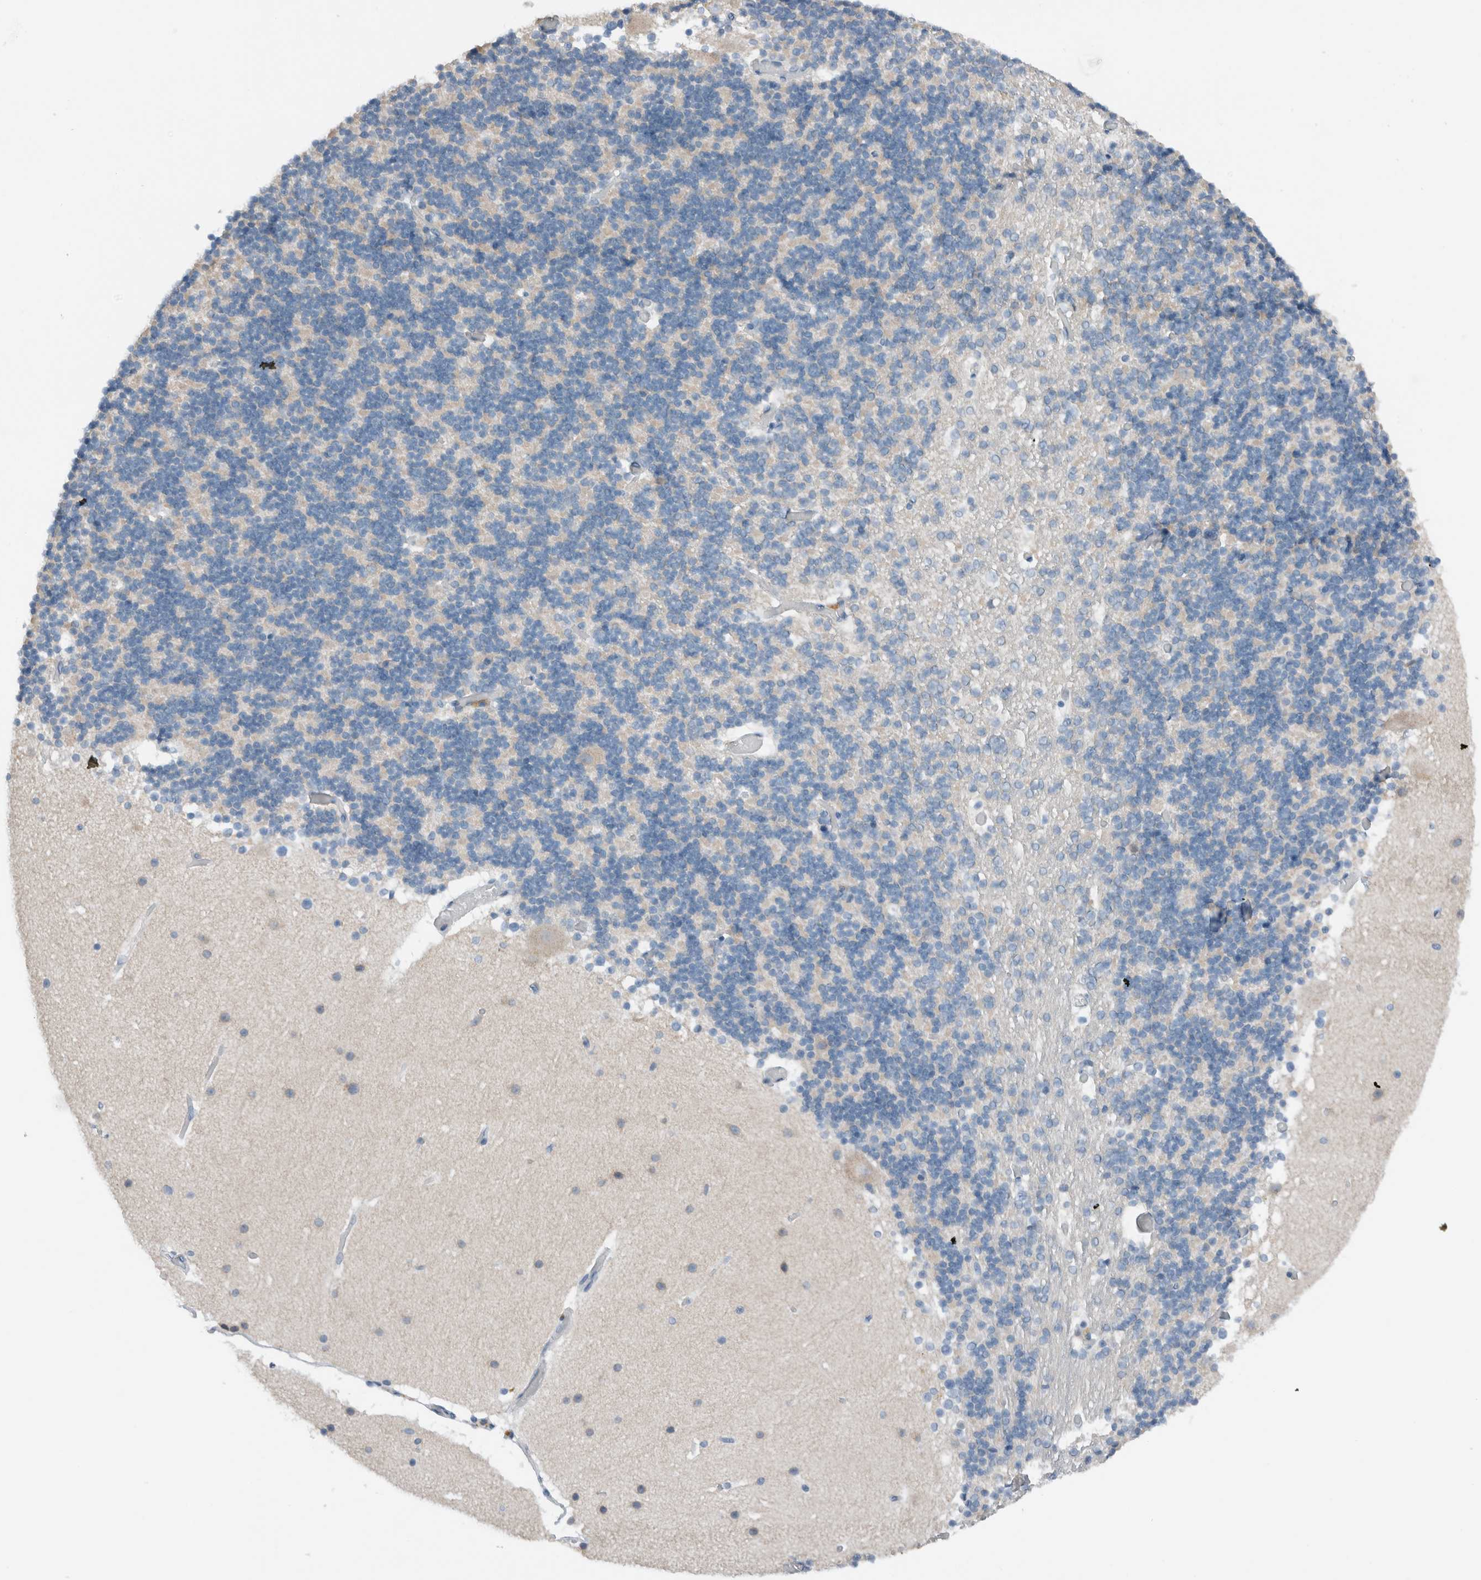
{"staining": {"intensity": "negative", "quantity": "none", "location": "none"}, "tissue": "cerebellum", "cell_type": "Cells in granular layer", "image_type": "normal", "snomed": [{"axis": "morphology", "description": "Normal tissue, NOS"}, {"axis": "topography", "description": "Cerebellum"}], "caption": "Immunohistochemistry (IHC) image of unremarkable cerebellum stained for a protein (brown), which demonstrates no staining in cells in granular layer. (Stains: DAB (3,3'-diaminobenzidine) immunohistochemistry with hematoxylin counter stain, Microscopy: brightfield microscopy at high magnification).", "gene": "DUOX1", "patient": {"sex": "male", "age": 57}}